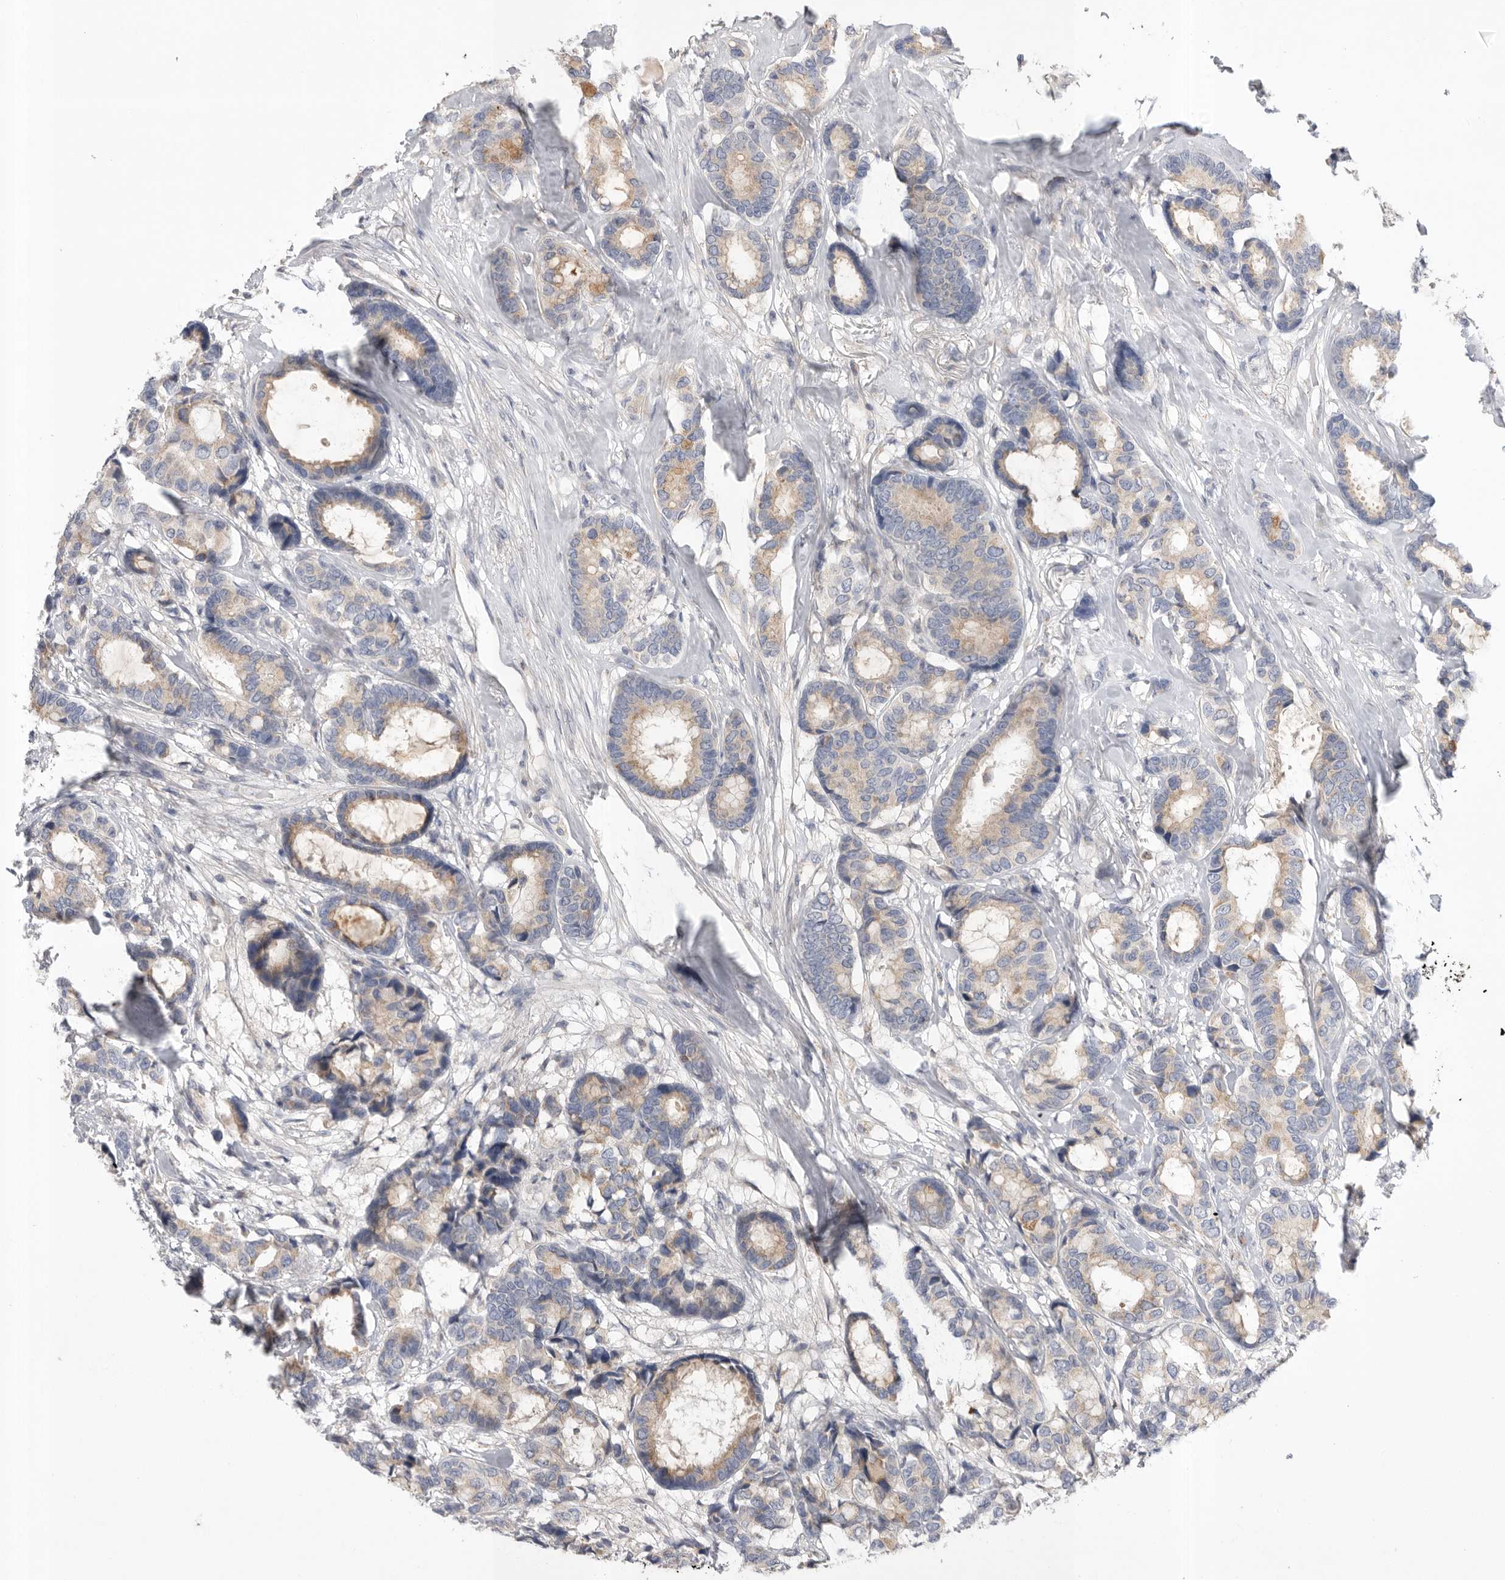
{"staining": {"intensity": "weak", "quantity": ">75%", "location": "cytoplasmic/membranous"}, "tissue": "breast cancer", "cell_type": "Tumor cells", "image_type": "cancer", "snomed": [{"axis": "morphology", "description": "Duct carcinoma"}, {"axis": "topography", "description": "Breast"}], "caption": "Breast infiltrating ductal carcinoma tissue shows weak cytoplasmic/membranous staining in approximately >75% of tumor cells (IHC, brightfield microscopy, high magnification).", "gene": "CCDC126", "patient": {"sex": "female", "age": 87}}